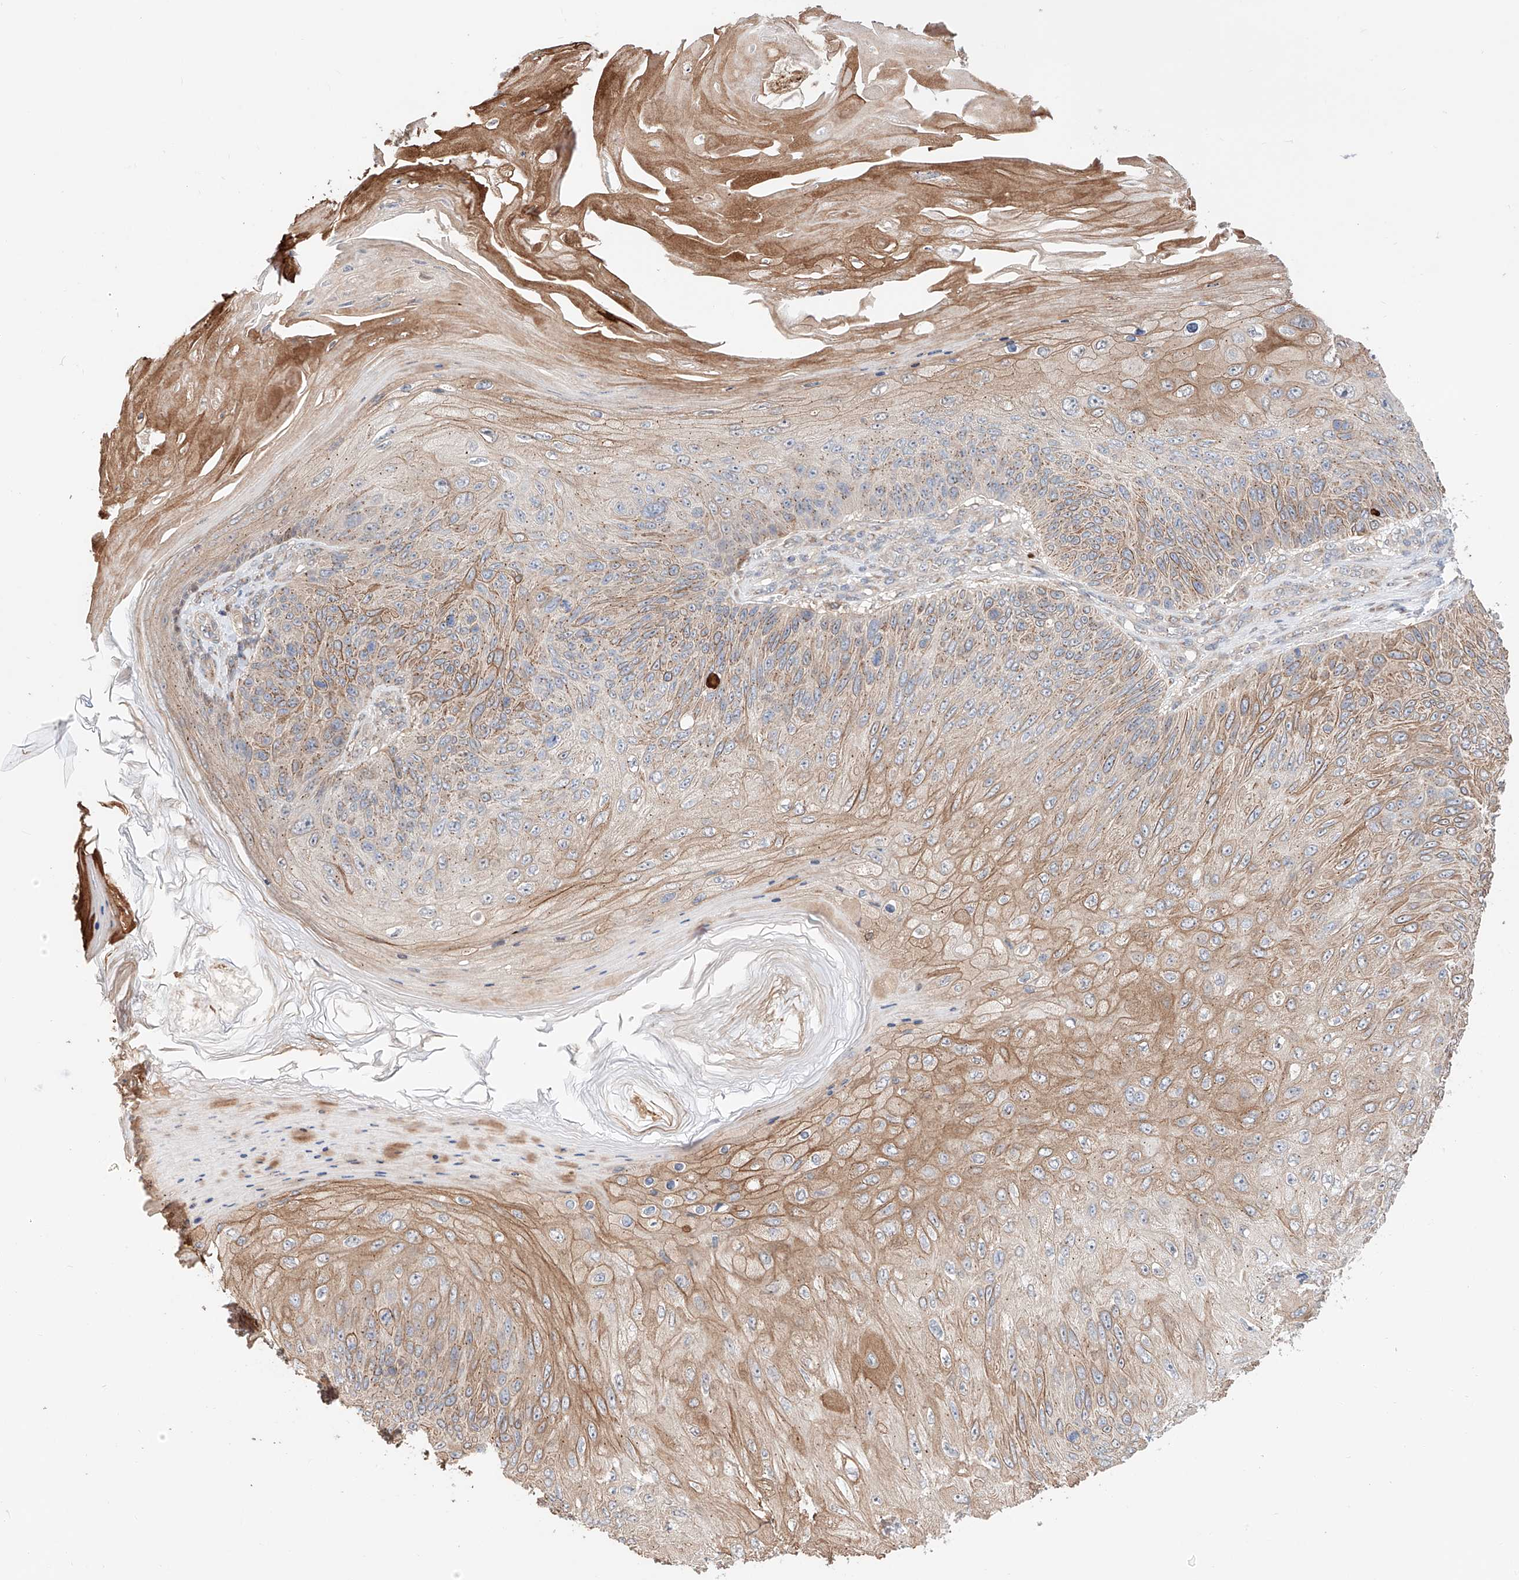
{"staining": {"intensity": "moderate", "quantity": ">75%", "location": "cytoplasmic/membranous"}, "tissue": "skin cancer", "cell_type": "Tumor cells", "image_type": "cancer", "snomed": [{"axis": "morphology", "description": "Squamous cell carcinoma, NOS"}, {"axis": "topography", "description": "Skin"}], "caption": "Immunohistochemical staining of skin squamous cell carcinoma demonstrates medium levels of moderate cytoplasmic/membranous protein positivity in approximately >75% of tumor cells.", "gene": "MOSPD1", "patient": {"sex": "female", "age": 88}}